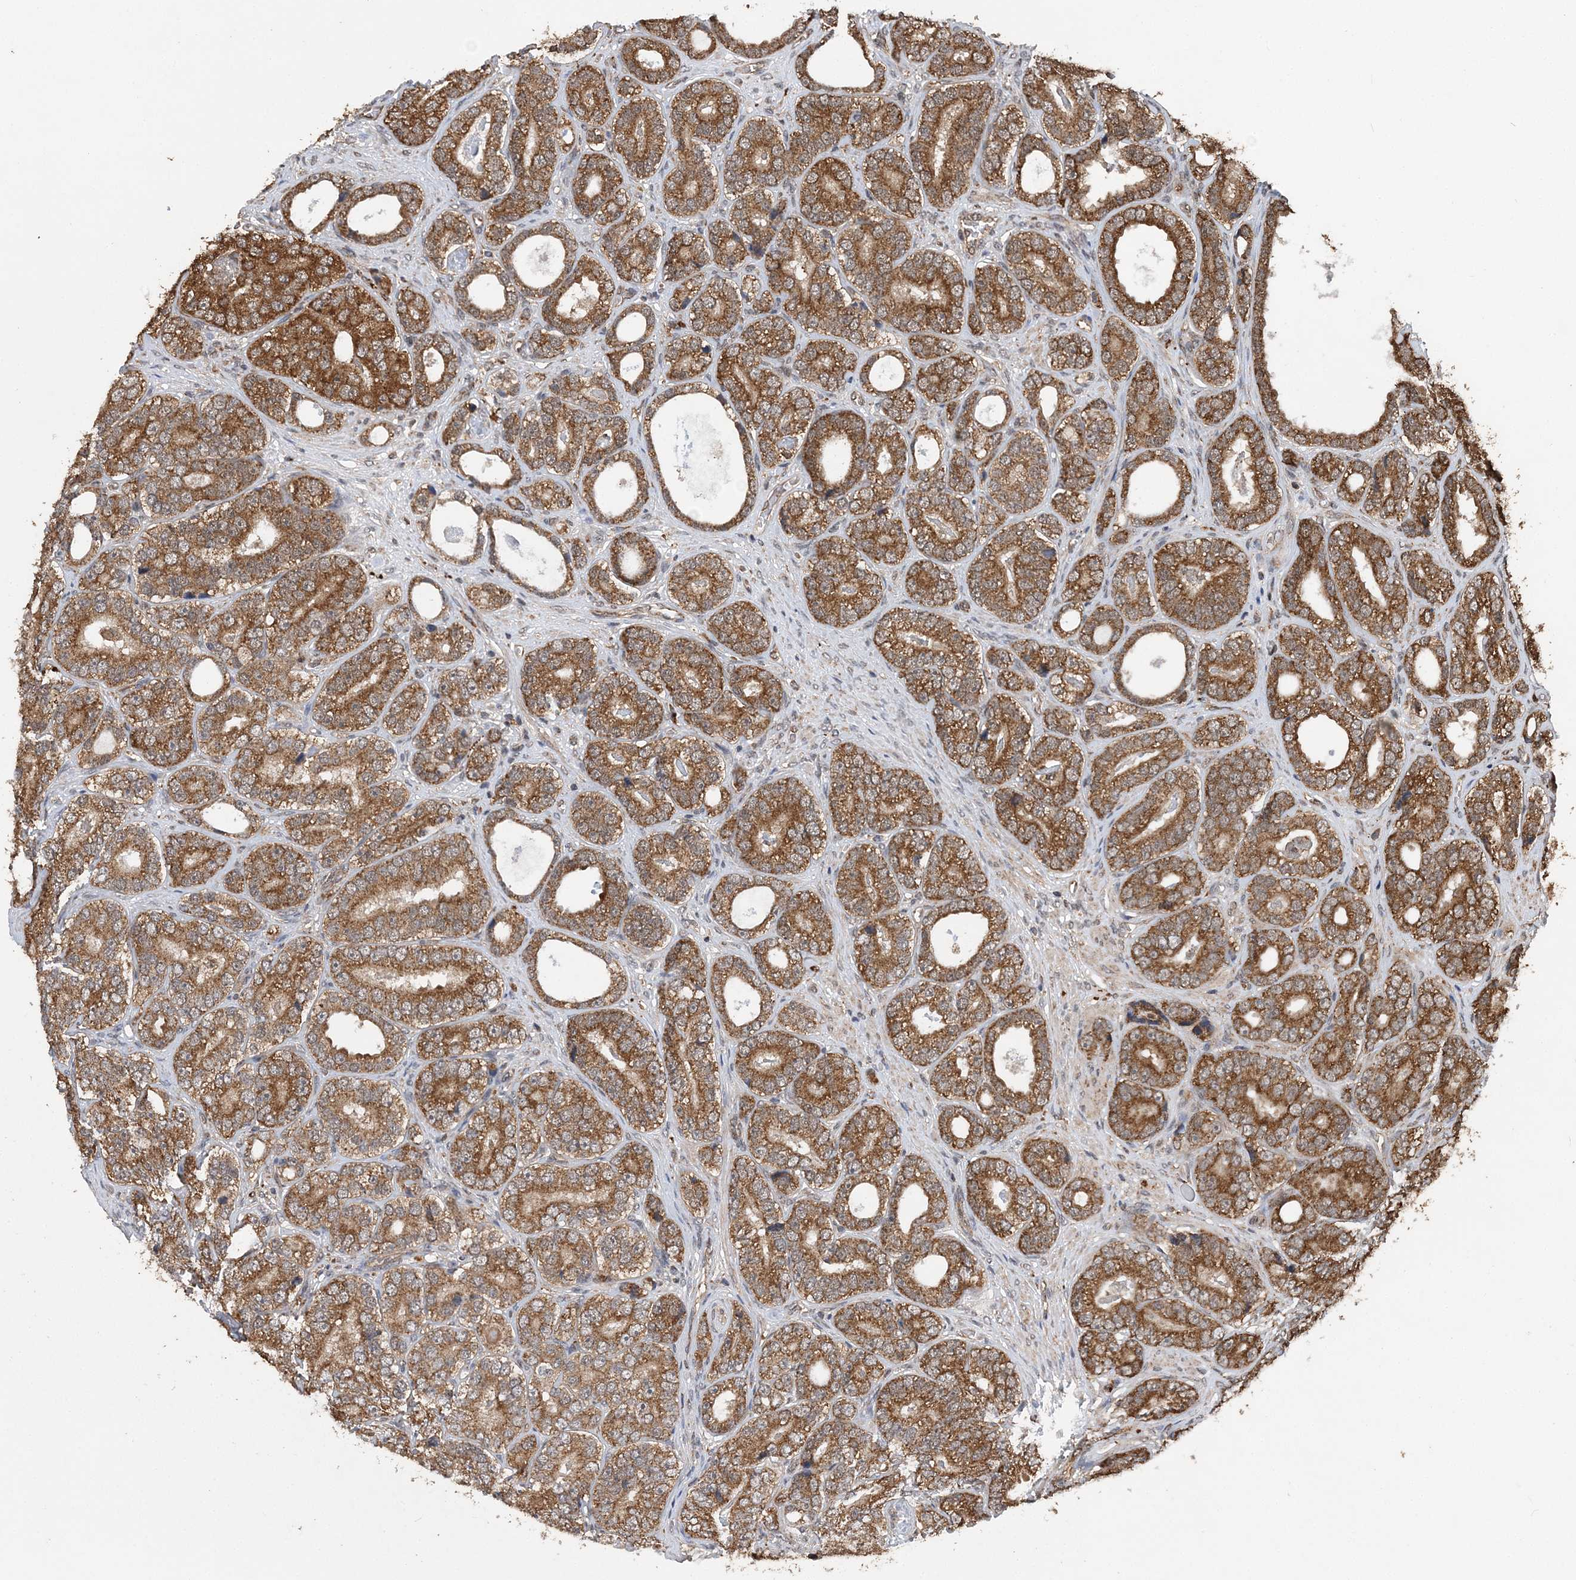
{"staining": {"intensity": "moderate", "quantity": ">75%", "location": "cytoplasmic/membranous"}, "tissue": "prostate cancer", "cell_type": "Tumor cells", "image_type": "cancer", "snomed": [{"axis": "morphology", "description": "Adenocarcinoma, High grade"}, {"axis": "topography", "description": "Prostate"}], "caption": "Immunohistochemistry (IHC) (DAB (3,3'-diaminobenzidine)) staining of prostate cancer shows moderate cytoplasmic/membranous protein staining in approximately >75% of tumor cells.", "gene": "PCBP1", "patient": {"sex": "male", "age": 56}}